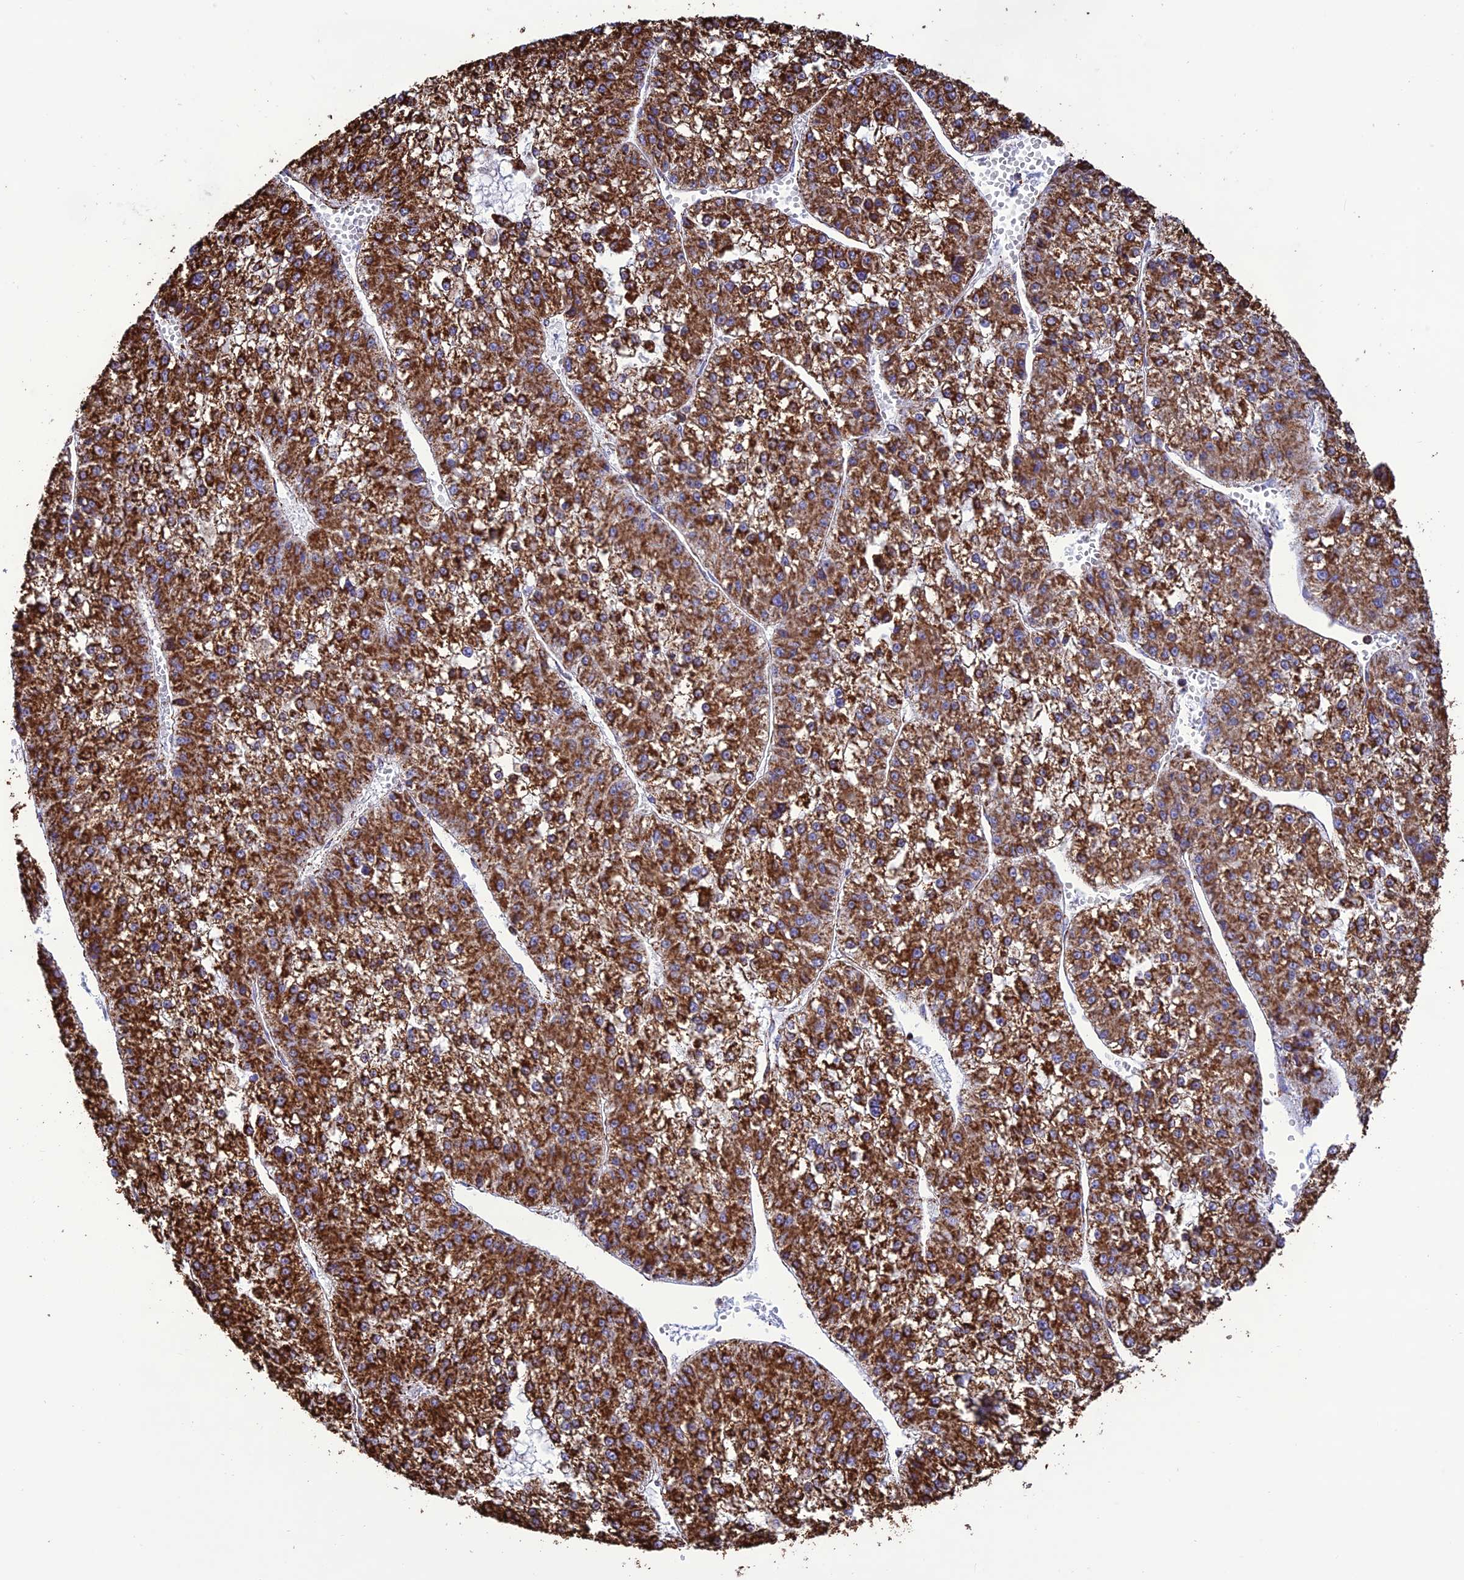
{"staining": {"intensity": "strong", "quantity": ">75%", "location": "cytoplasmic/membranous"}, "tissue": "liver cancer", "cell_type": "Tumor cells", "image_type": "cancer", "snomed": [{"axis": "morphology", "description": "Carcinoma, Hepatocellular, NOS"}, {"axis": "topography", "description": "Liver"}], "caption": "Immunohistochemical staining of hepatocellular carcinoma (liver) demonstrates high levels of strong cytoplasmic/membranous expression in approximately >75% of tumor cells.", "gene": "NDUFAF1", "patient": {"sex": "female", "age": 73}}